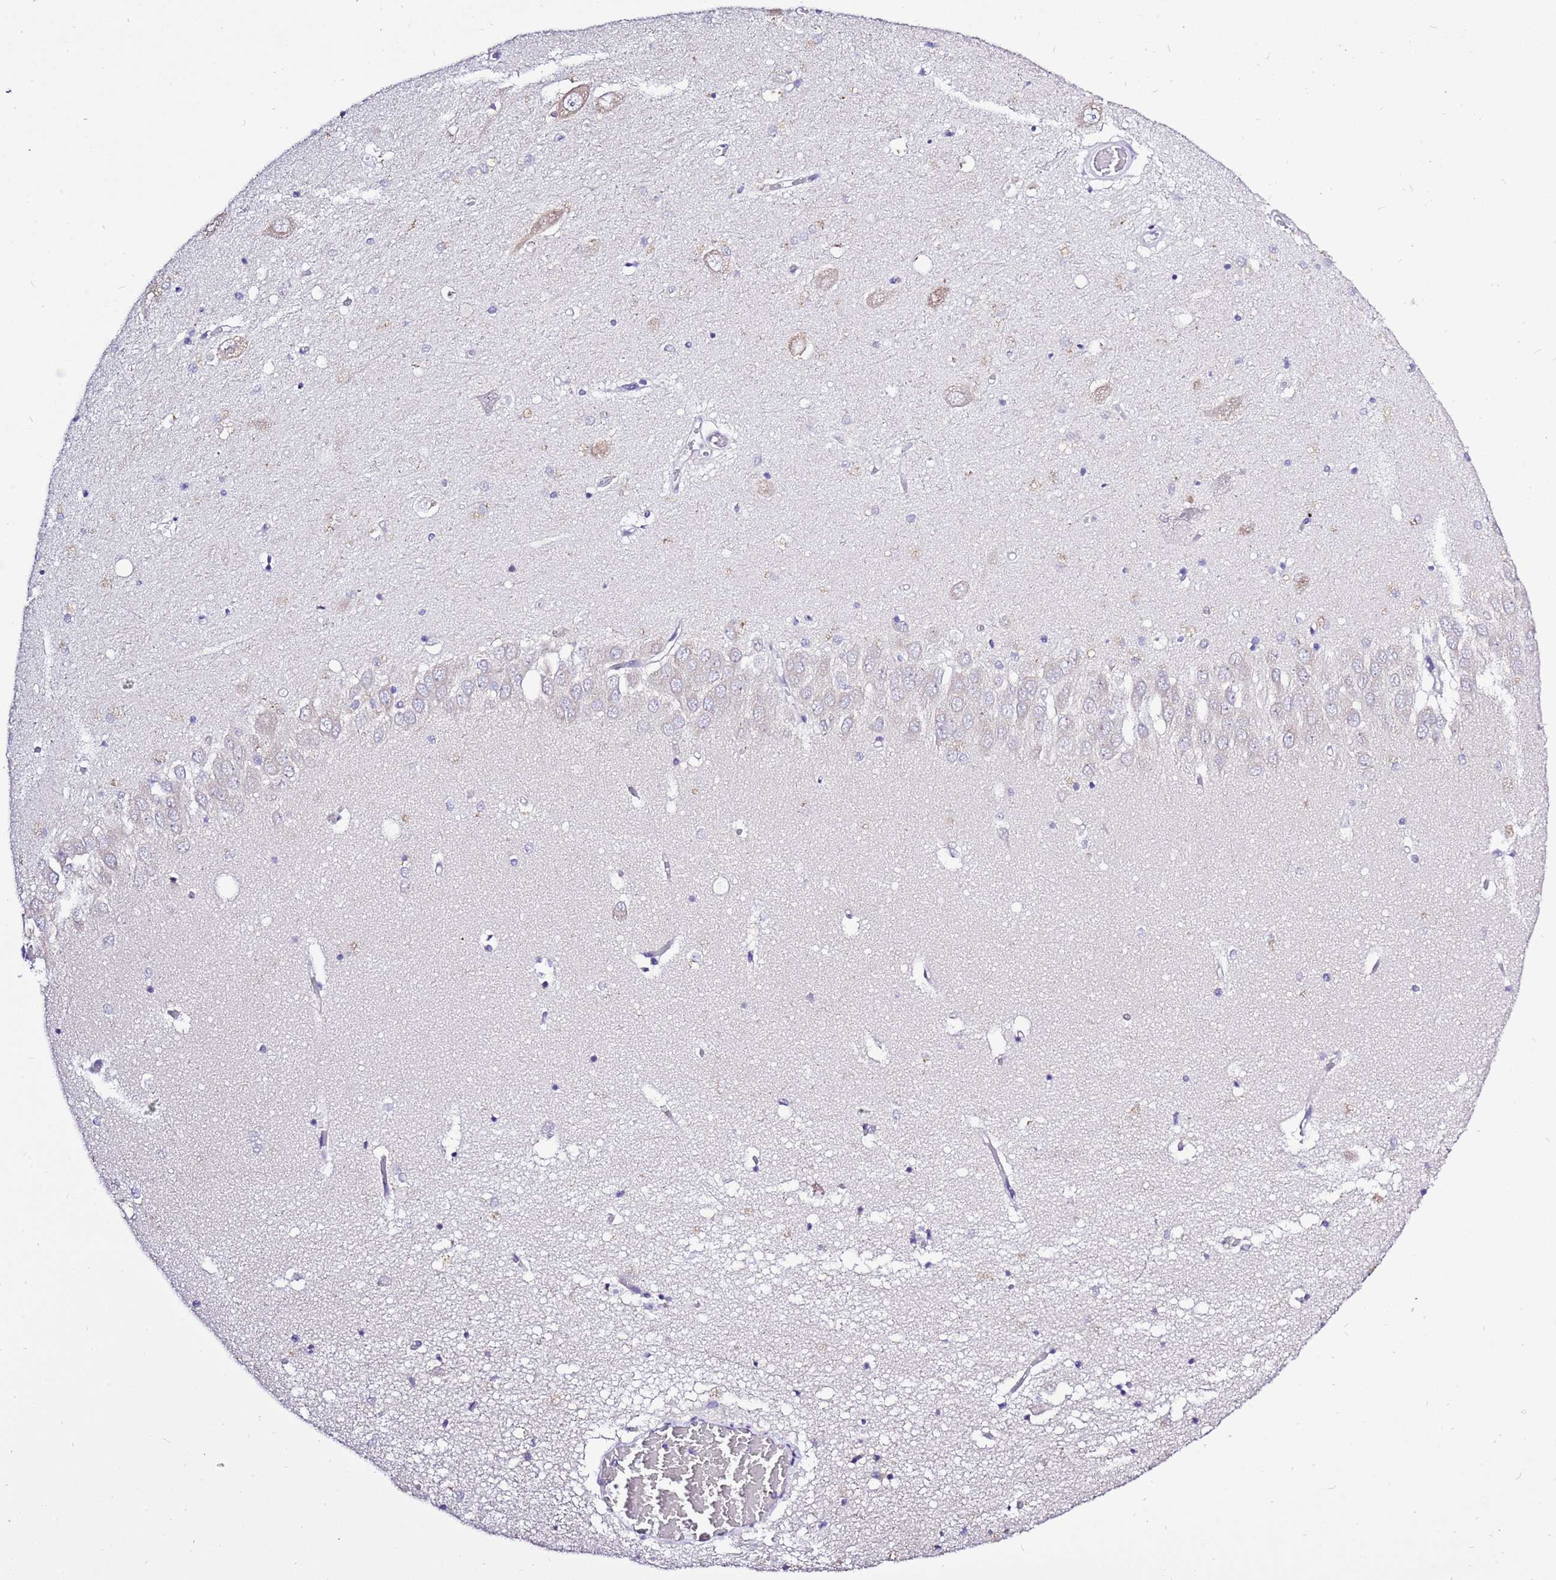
{"staining": {"intensity": "negative", "quantity": "none", "location": "none"}, "tissue": "hippocampus", "cell_type": "Glial cells", "image_type": "normal", "snomed": [{"axis": "morphology", "description": "Normal tissue, NOS"}, {"axis": "topography", "description": "Hippocampus"}], "caption": "Immunohistochemistry (IHC) micrograph of normal human hippocampus stained for a protein (brown), which shows no expression in glial cells. The staining is performed using DAB (3,3'-diaminobenzidine) brown chromogen with nuclei counter-stained in using hematoxylin.", "gene": "GLCE", "patient": {"sex": "male", "age": 70}}